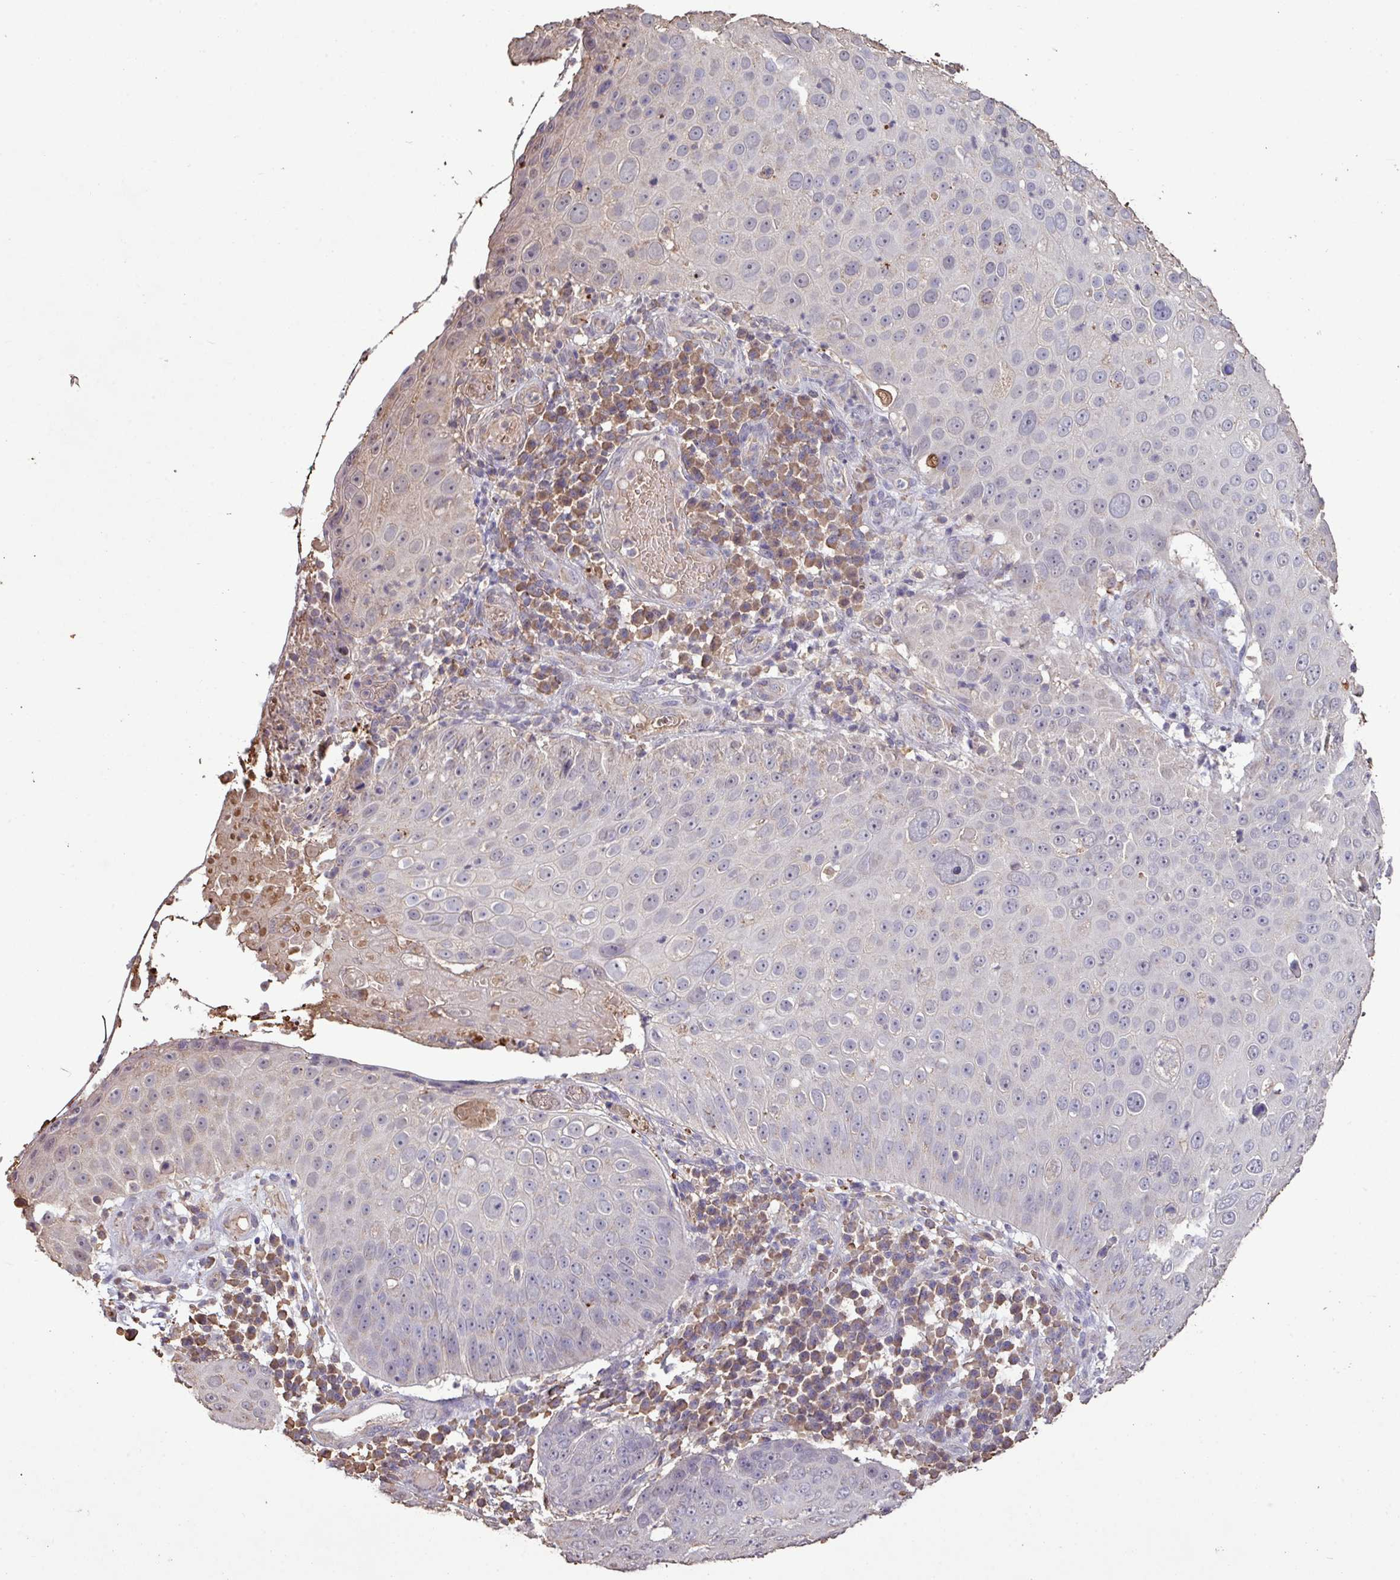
{"staining": {"intensity": "negative", "quantity": "none", "location": "none"}, "tissue": "skin cancer", "cell_type": "Tumor cells", "image_type": "cancer", "snomed": [{"axis": "morphology", "description": "Squamous cell carcinoma, NOS"}, {"axis": "topography", "description": "Skin"}], "caption": "This image is of squamous cell carcinoma (skin) stained with IHC to label a protein in brown with the nuclei are counter-stained blue. There is no expression in tumor cells.", "gene": "CAMK2B", "patient": {"sex": "male", "age": 71}}